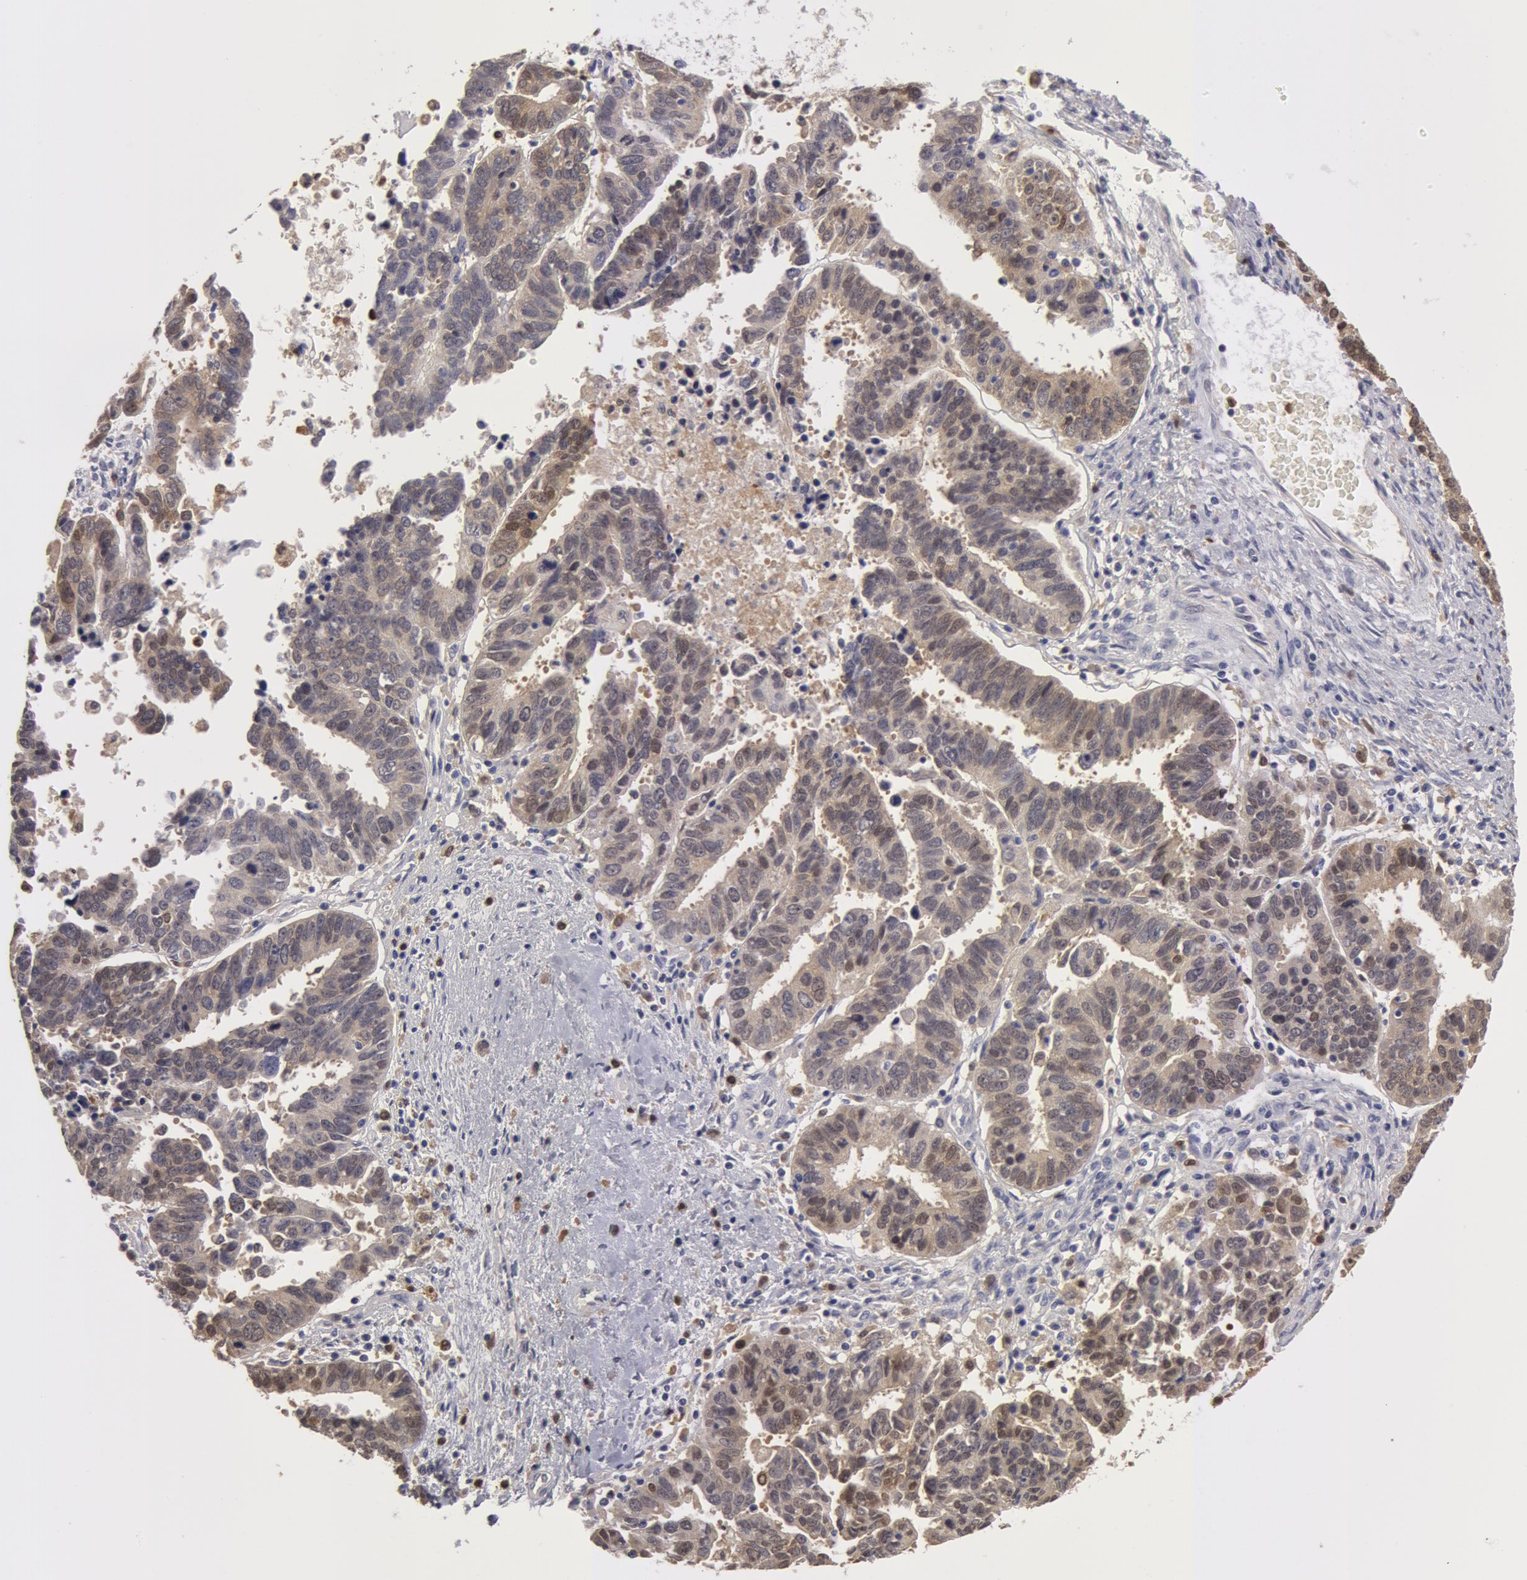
{"staining": {"intensity": "moderate", "quantity": ">75%", "location": "cytoplasmic/membranous"}, "tissue": "ovarian cancer", "cell_type": "Tumor cells", "image_type": "cancer", "snomed": [{"axis": "morphology", "description": "Carcinoma, endometroid"}, {"axis": "morphology", "description": "Cystadenocarcinoma, serous, NOS"}, {"axis": "topography", "description": "Ovary"}], "caption": "The photomicrograph exhibits a brown stain indicating the presence of a protein in the cytoplasmic/membranous of tumor cells in ovarian endometroid carcinoma.", "gene": "SYK", "patient": {"sex": "female", "age": 45}}